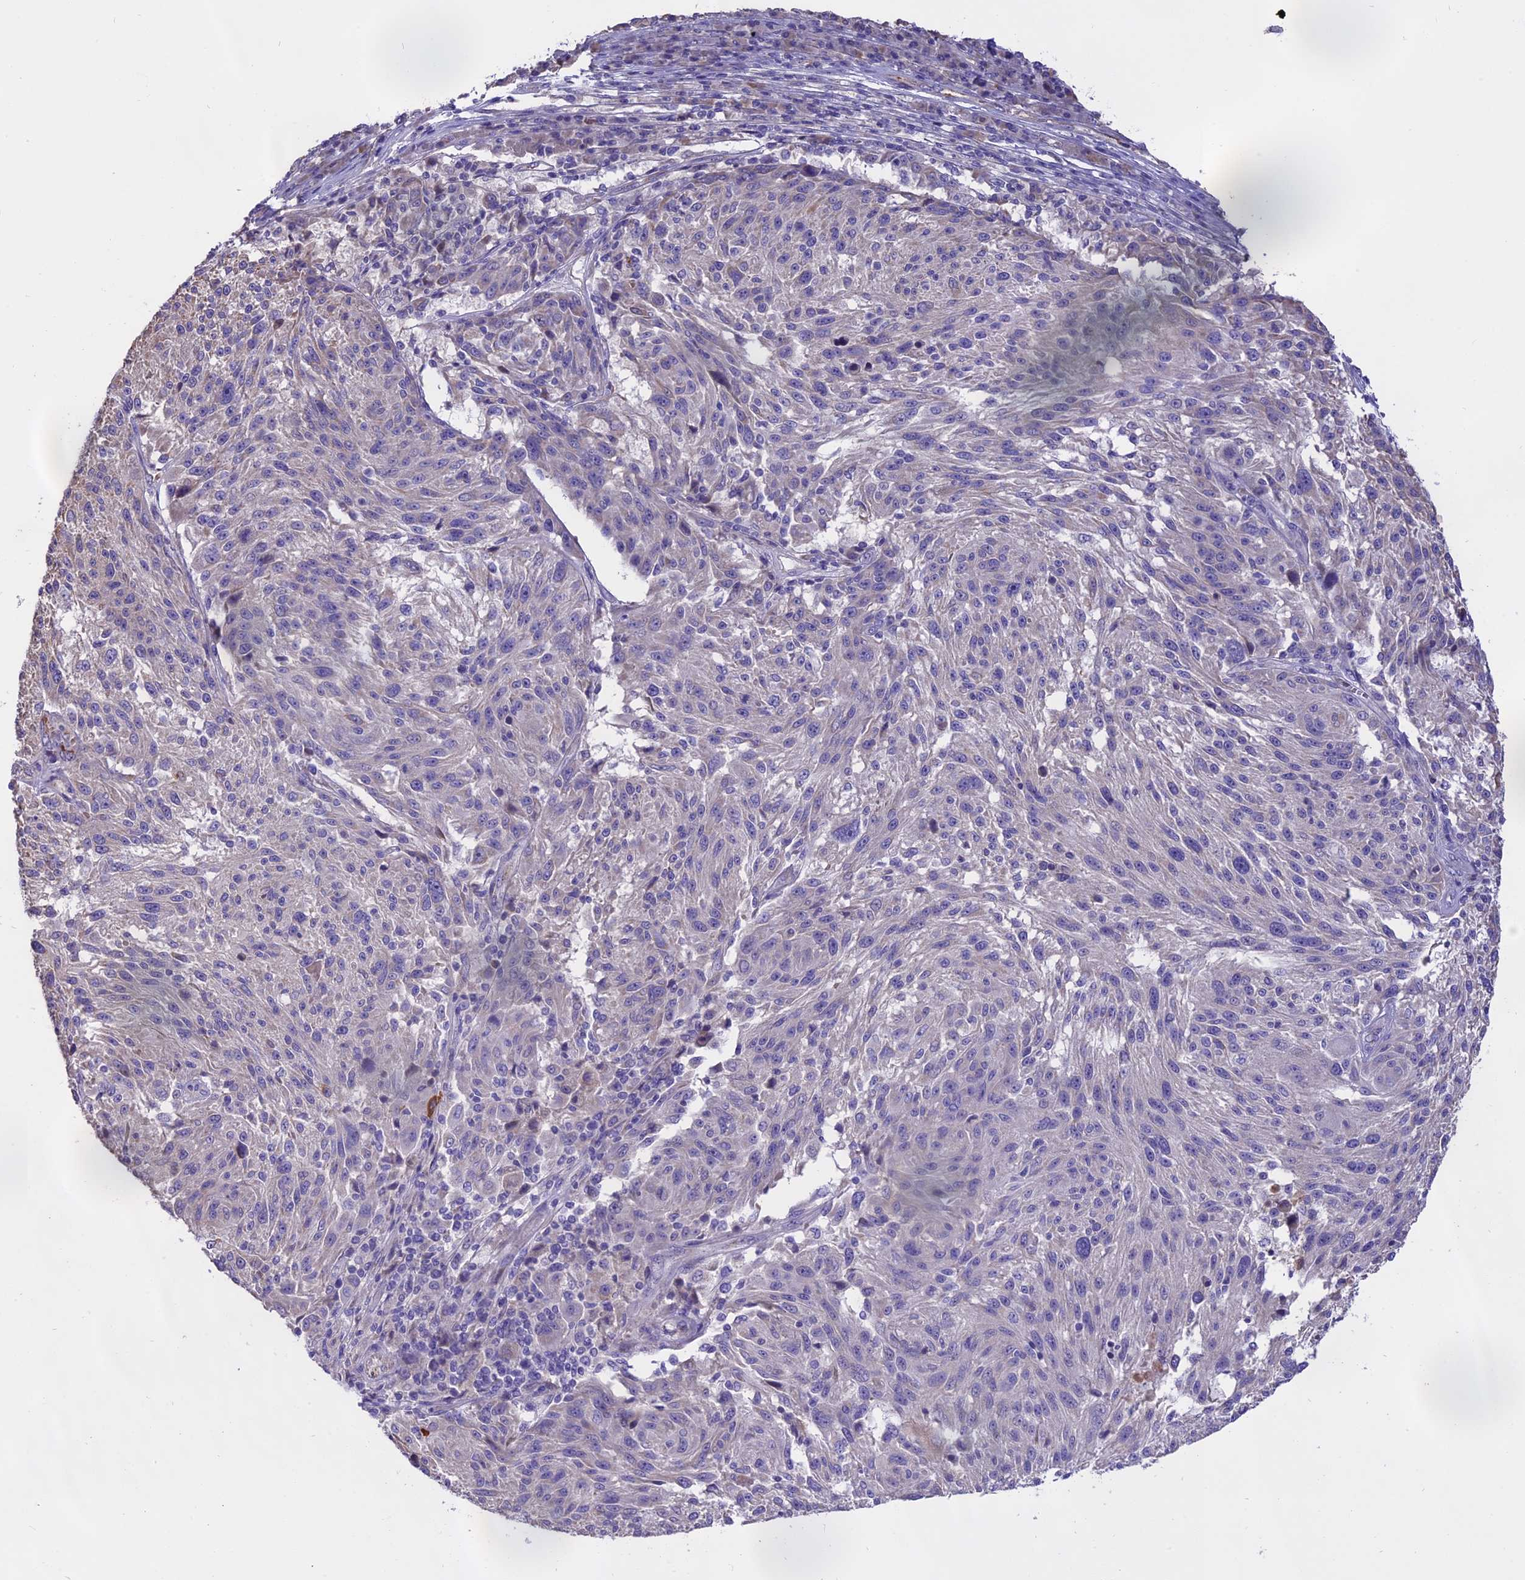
{"staining": {"intensity": "negative", "quantity": "none", "location": "none"}, "tissue": "melanoma", "cell_type": "Tumor cells", "image_type": "cancer", "snomed": [{"axis": "morphology", "description": "Malignant melanoma, NOS"}, {"axis": "topography", "description": "Skin"}], "caption": "Immunohistochemical staining of melanoma shows no significant positivity in tumor cells. (Brightfield microscopy of DAB immunohistochemistry at high magnification).", "gene": "WFDC2", "patient": {"sex": "male", "age": 53}}